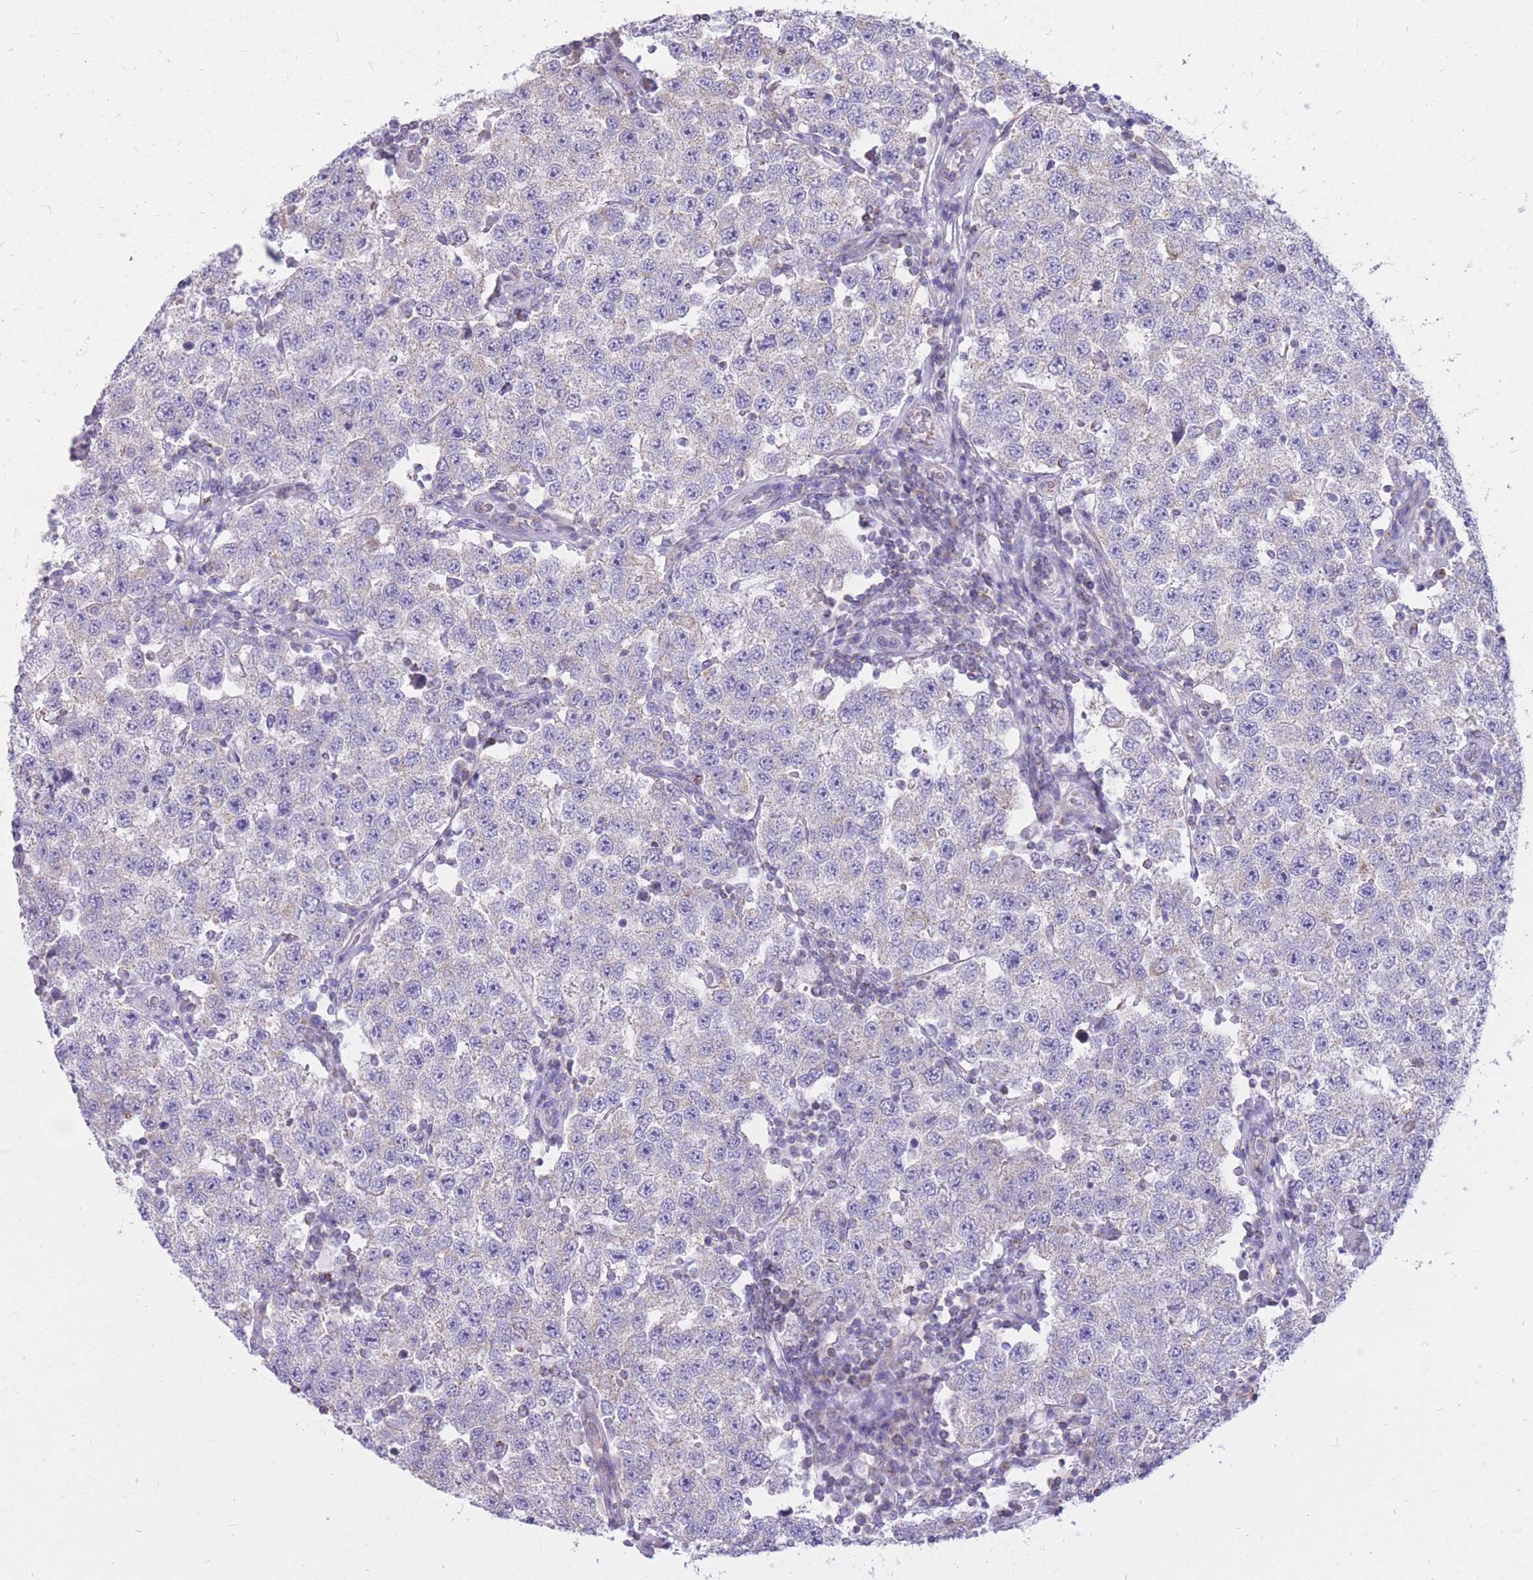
{"staining": {"intensity": "negative", "quantity": "none", "location": "none"}, "tissue": "testis cancer", "cell_type": "Tumor cells", "image_type": "cancer", "snomed": [{"axis": "morphology", "description": "Seminoma, NOS"}, {"axis": "topography", "description": "Testis"}], "caption": "Immunohistochemistry image of neoplastic tissue: human testis seminoma stained with DAB (3,3'-diaminobenzidine) demonstrates no significant protein positivity in tumor cells. (DAB IHC visualized using brightfield microscopy, high magnification).", "gene": "PCSK1", "patient": {"sex": "male", "age": 34}}